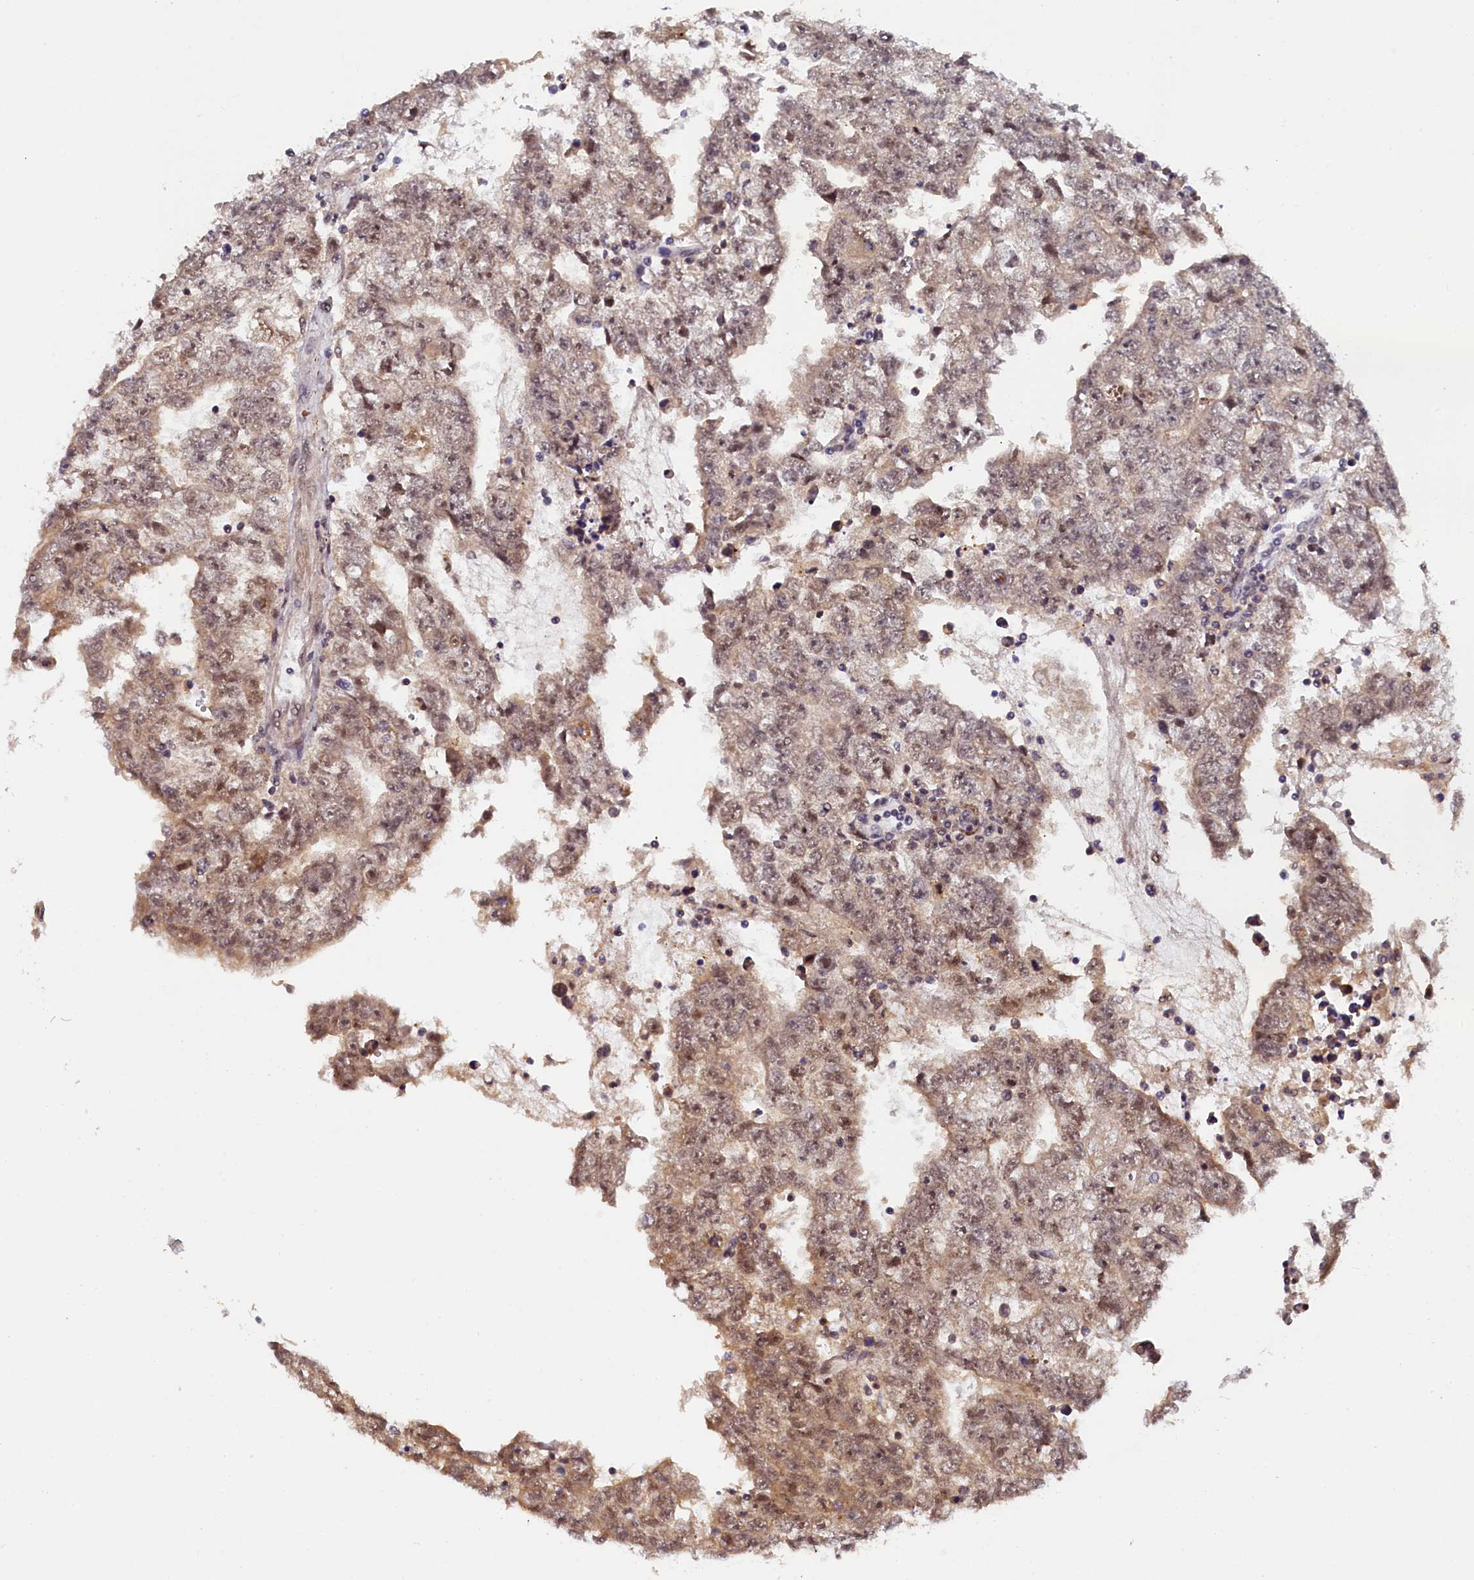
{"staining": {"intensity": "weak", "quantity": ">75%", "location": "nuclear"}, "tissue": "testis cancer", "cell_type": "Tumor cells", "image_type": "cancer", "snomed": [{"axis": "morphology", "description": "Carcinoma, Embryonal, NOS"}, {"axis": "topography", "description": "Testis"}], "caption": "Immunohistochemistry (IHC) micrograph of testis embryonal carcinoma stained for a protein (brown), which displays low levels of weak nuclear positivity in about >75% of tumor cells.", "gene": "INTS14", "patient": {"sex": "male", "age": 25}}